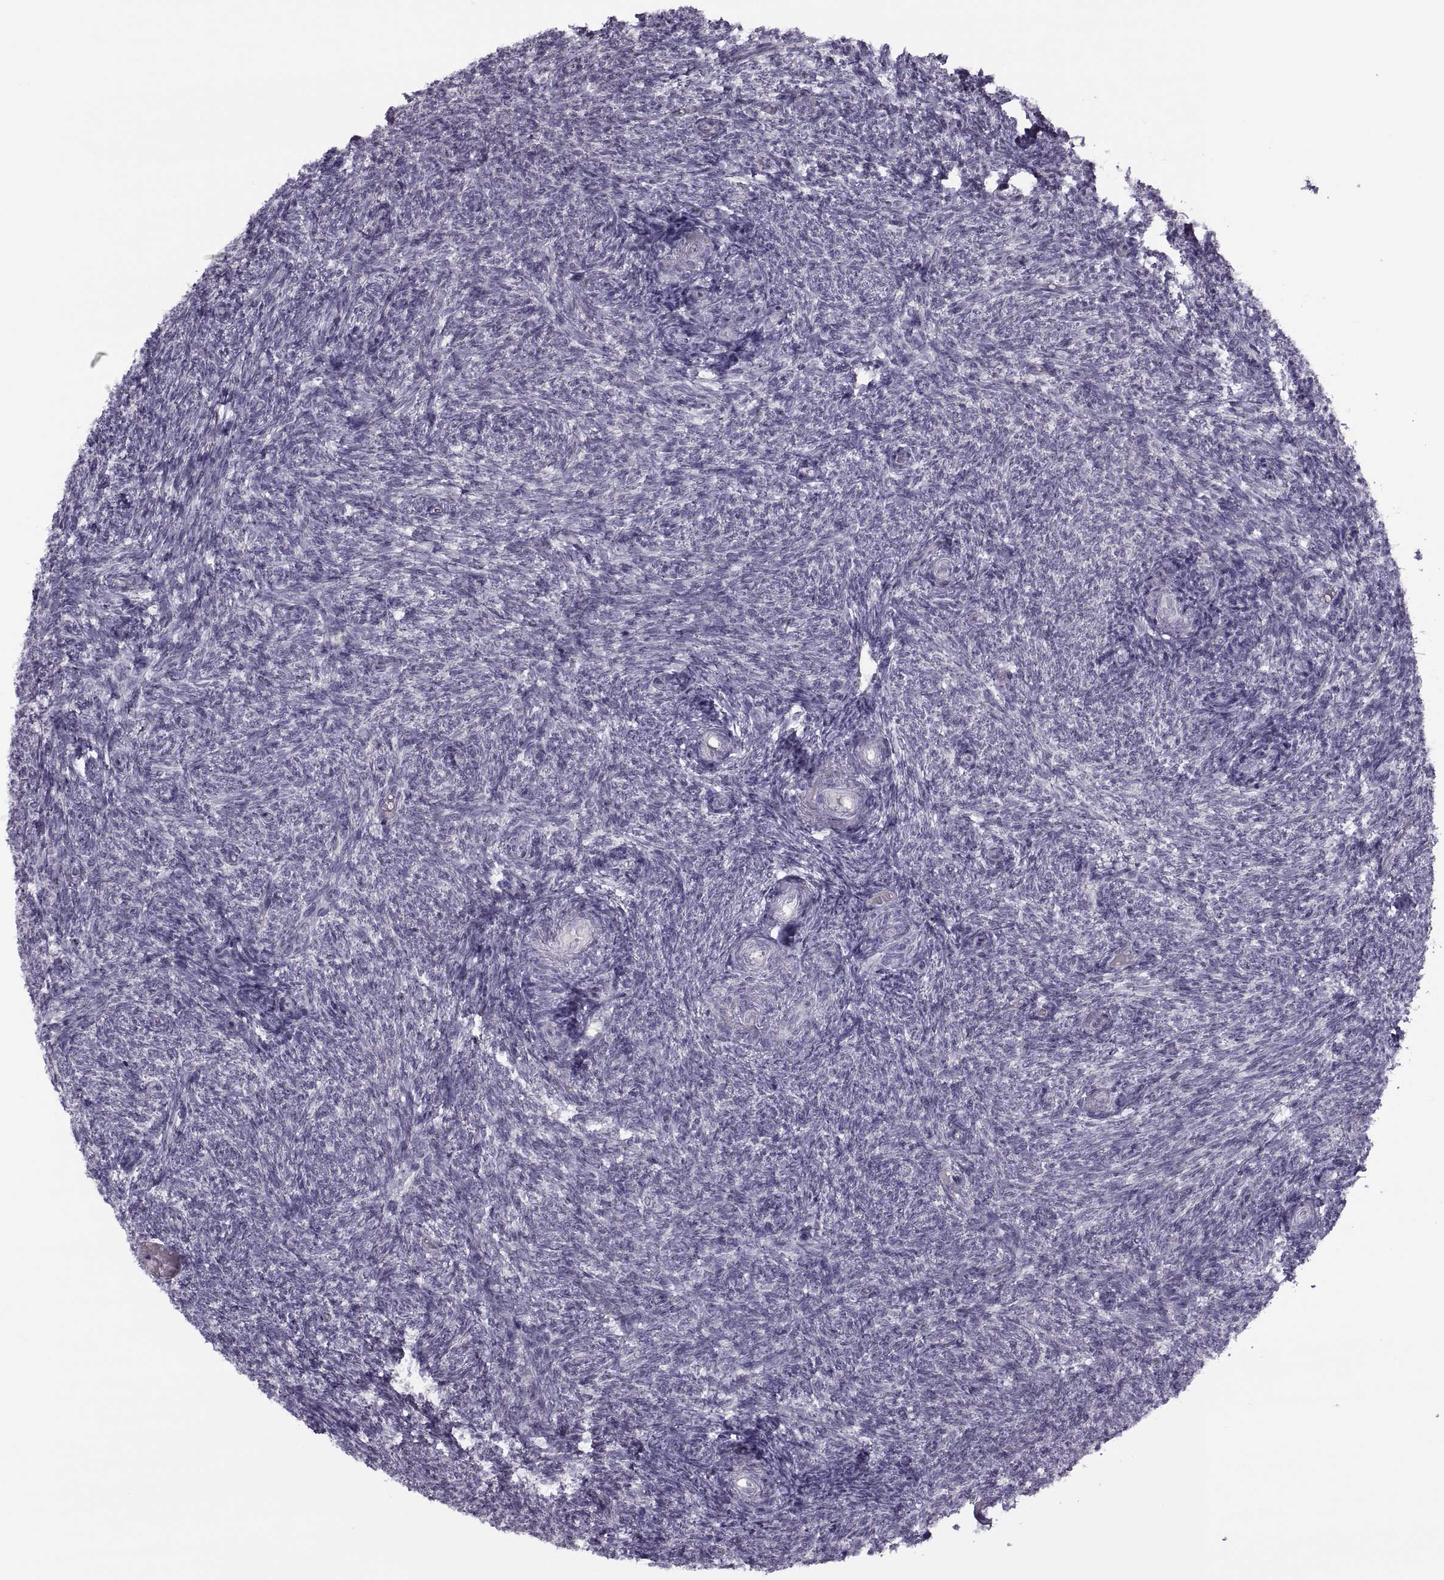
{"staining": {"intensity": "strong", "quantity": ">75%", "location": "cytoplasmic/membranous"}, "tissue": "ovary", "cell_type": "Follicle cells", "image_type": "normal", "snomed": [{"axis": "morphology", "description": "Normal tissue, NOS"}, {"axis": "topography", "description": "Ovary"}], "caption": "Protein staining of normal ovary exhibits strong cytoplasmic/membranous staining in about >75% of follicle cells. (Brightfield microscopy of DAB IHC at high magnification).", "gene": "H2AP", "patient": {"sex": "female", "age": 39}}